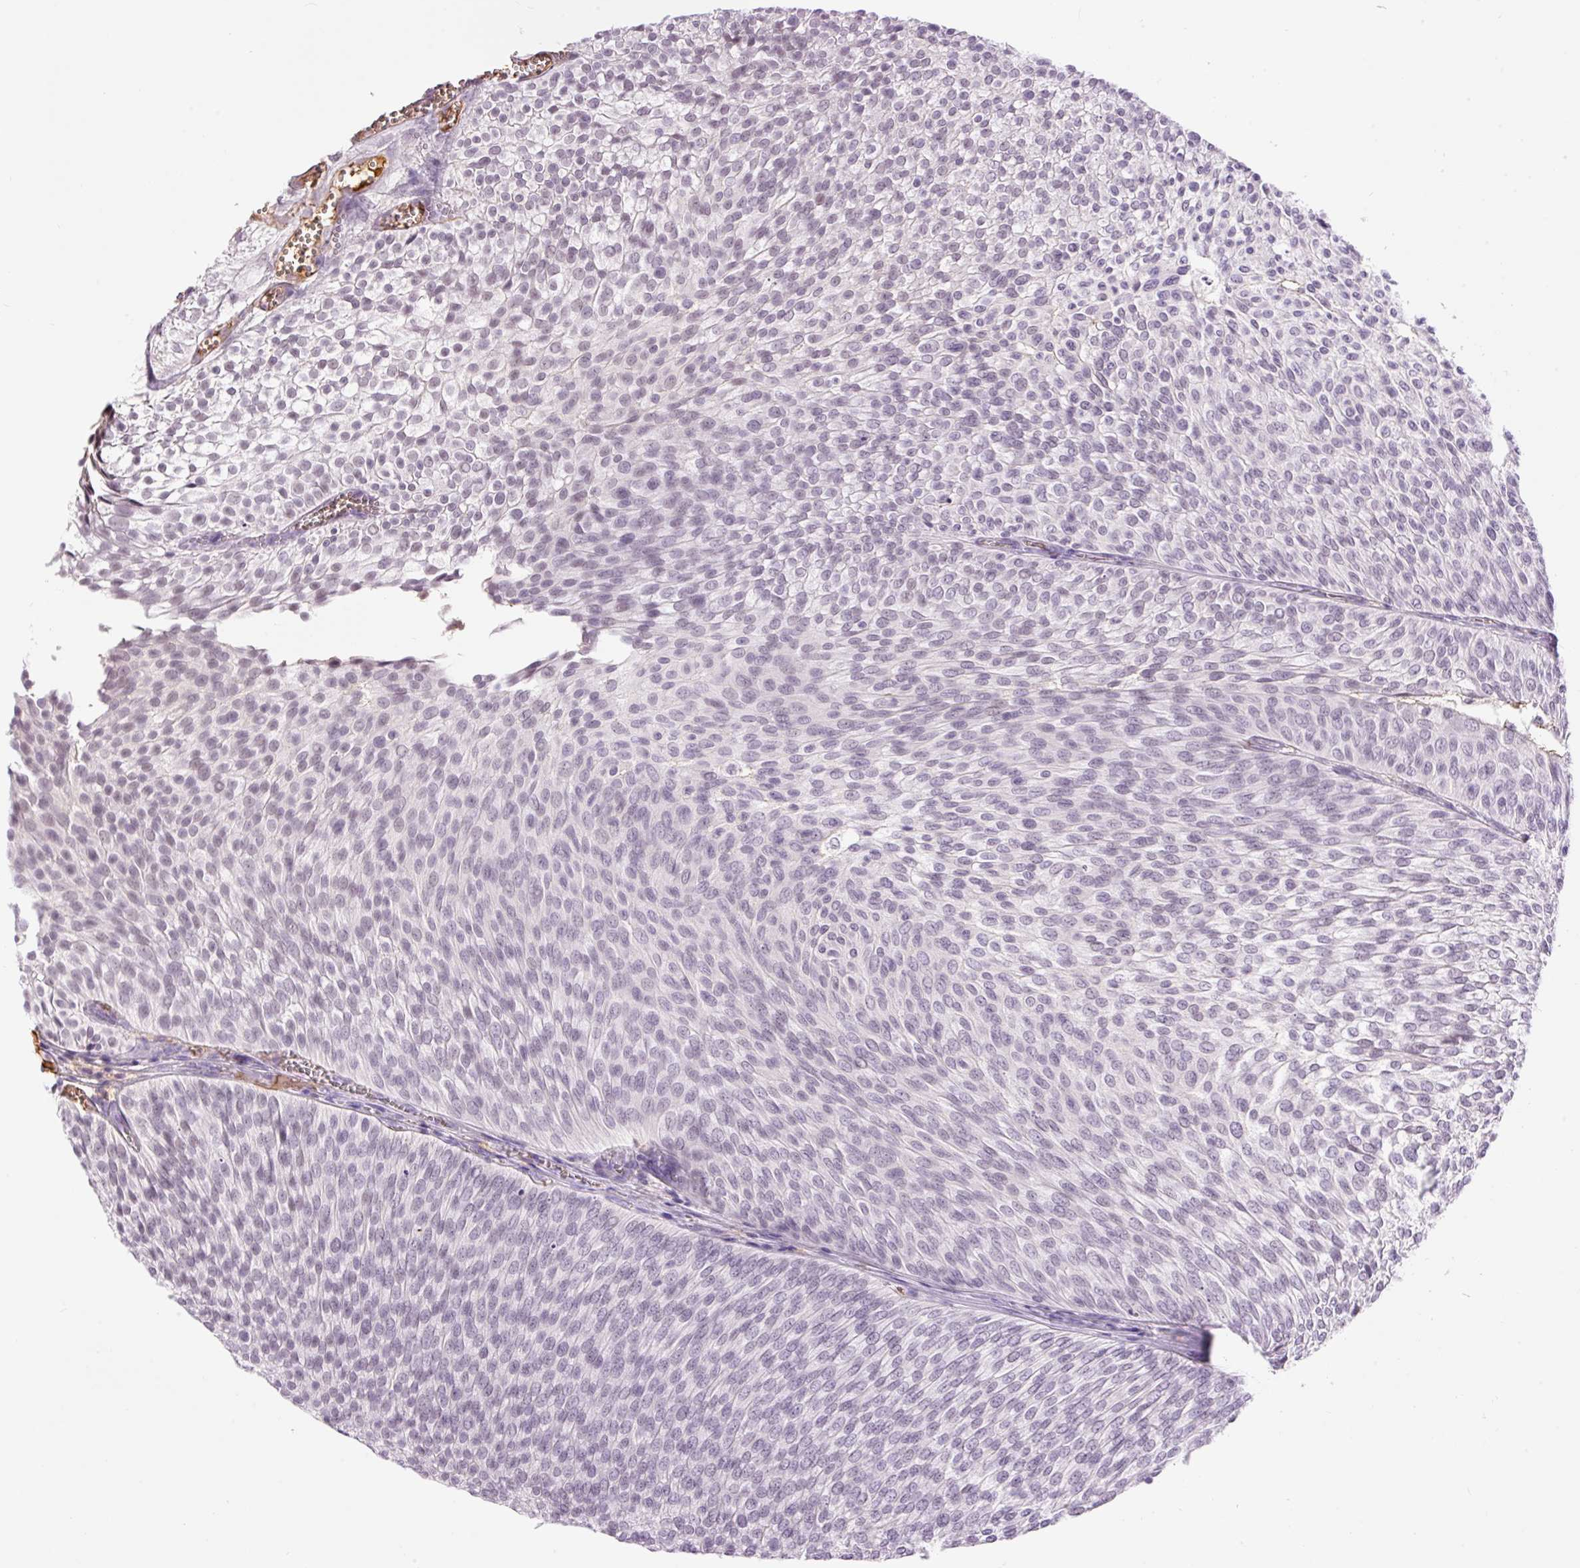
{"staining": {"intensity": "negative", "quantity": "none", "location": "none"}, "tissue": "urothelial cancer", "cell_type": "Tumor cells", "image_type": "cancer", "snomed": [{"axis": "morphology", "description": "Urothelial carcinoma, Low grade"}, {"axis": "topography", "description": "Urinary bladder"}], "caption": "The IHC micrograph has no significant expression in tumor cells of urothelial cancer tissue.", "gene": "PRPF38B", "patient": {"sex": "male", "age": 91}}